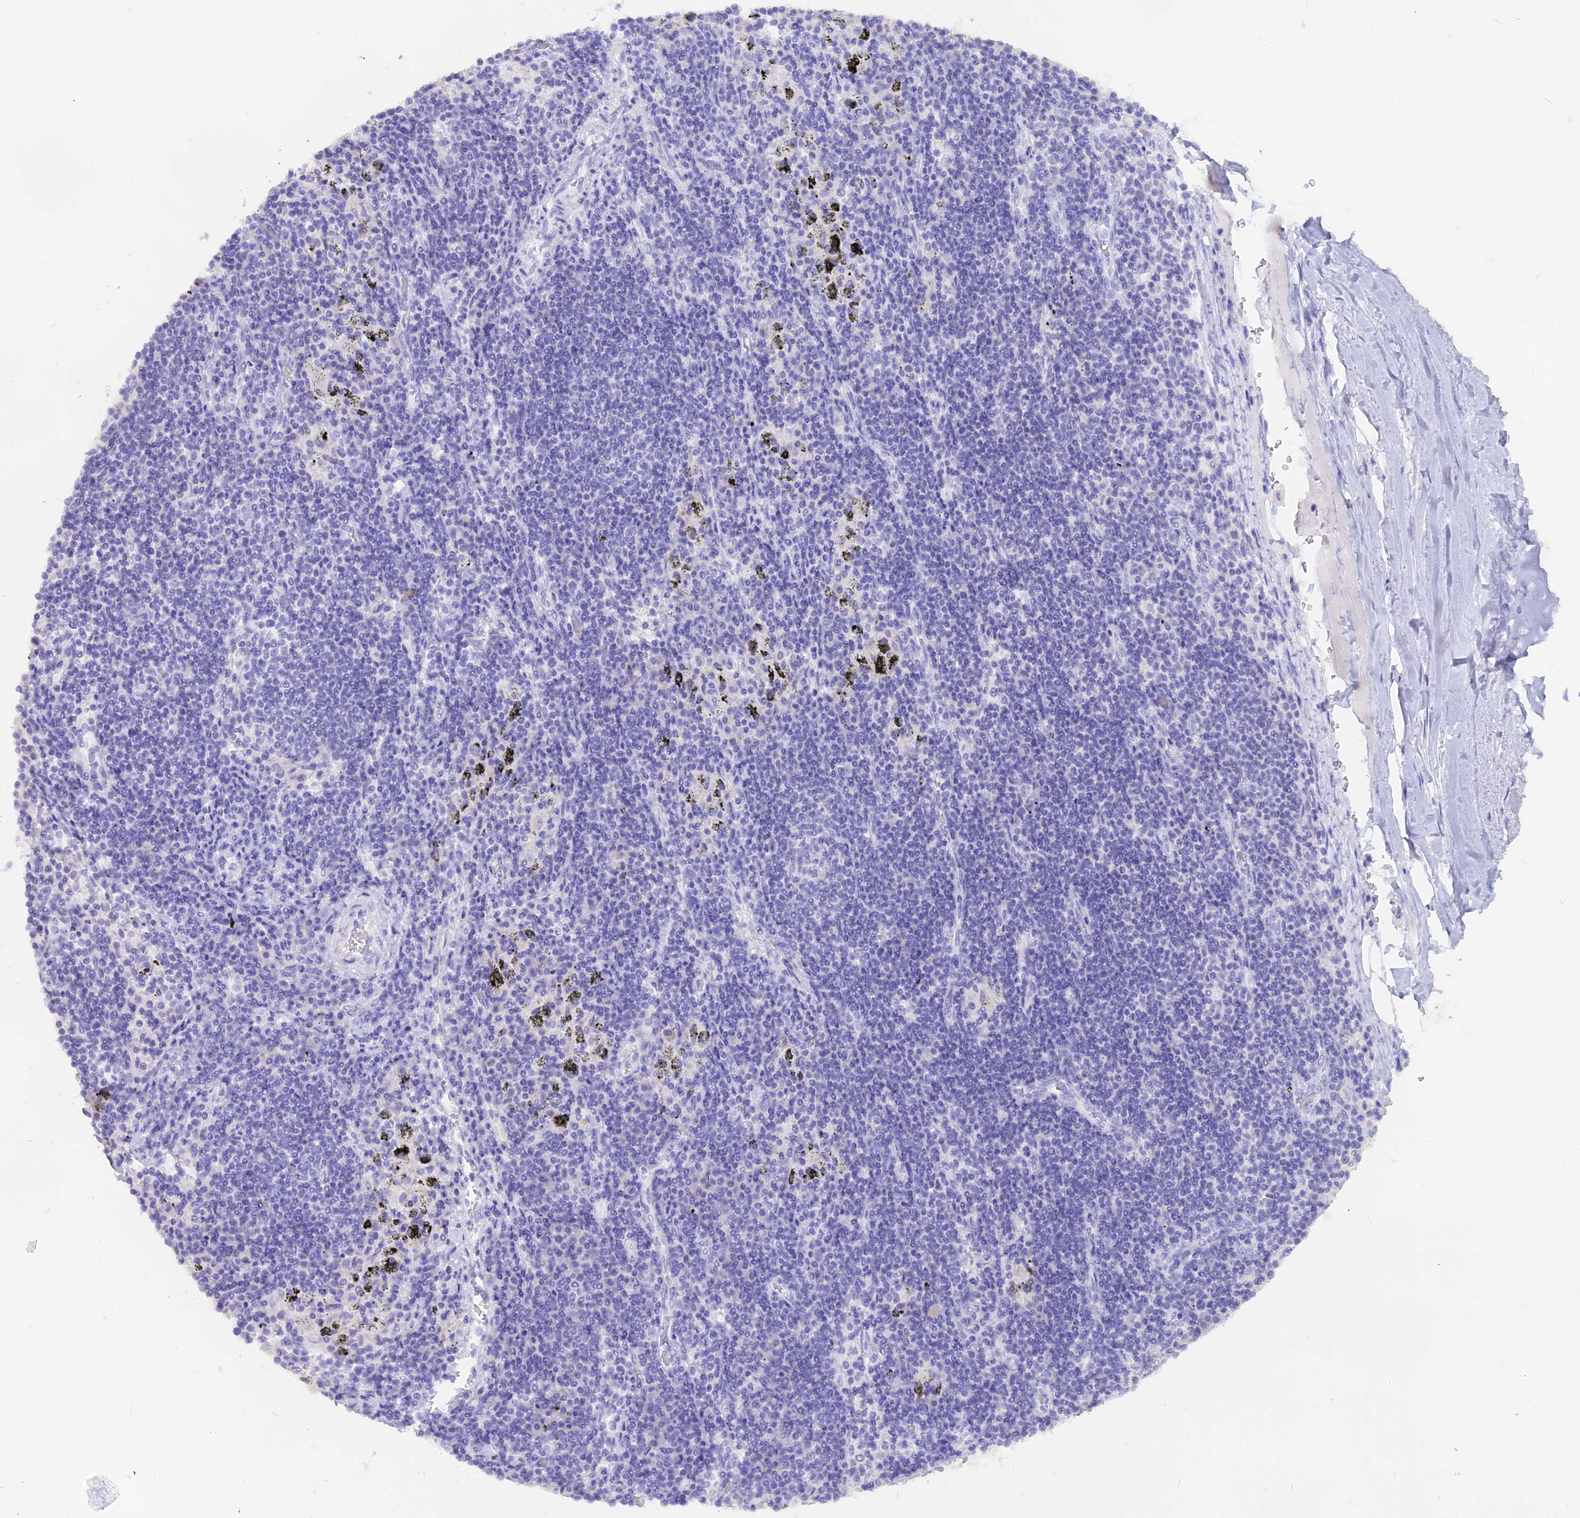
{"staining": {"intensity": "negative", "quantity": "none", "location": "none"}, "tissue": "adipose tissue", "cell_type": "Adipocytes", "image_type": "normal", "snomed": [{"axis": "morphology", "description": "Normal tissue, NOS"}, {"axis": "topography", "description": "Lymph node"}, {"axis": "topography", "description": "Cartilage tissue"}, {"axis": "topography", "description": "Bronchus"}], "caption": "Human adipose tissue stained for a protein using immunohistochemistry (IHC) displays no expression in adipocytes.", "gene": "ISCA1", "patient": {"sex": "male", "age": 63}}